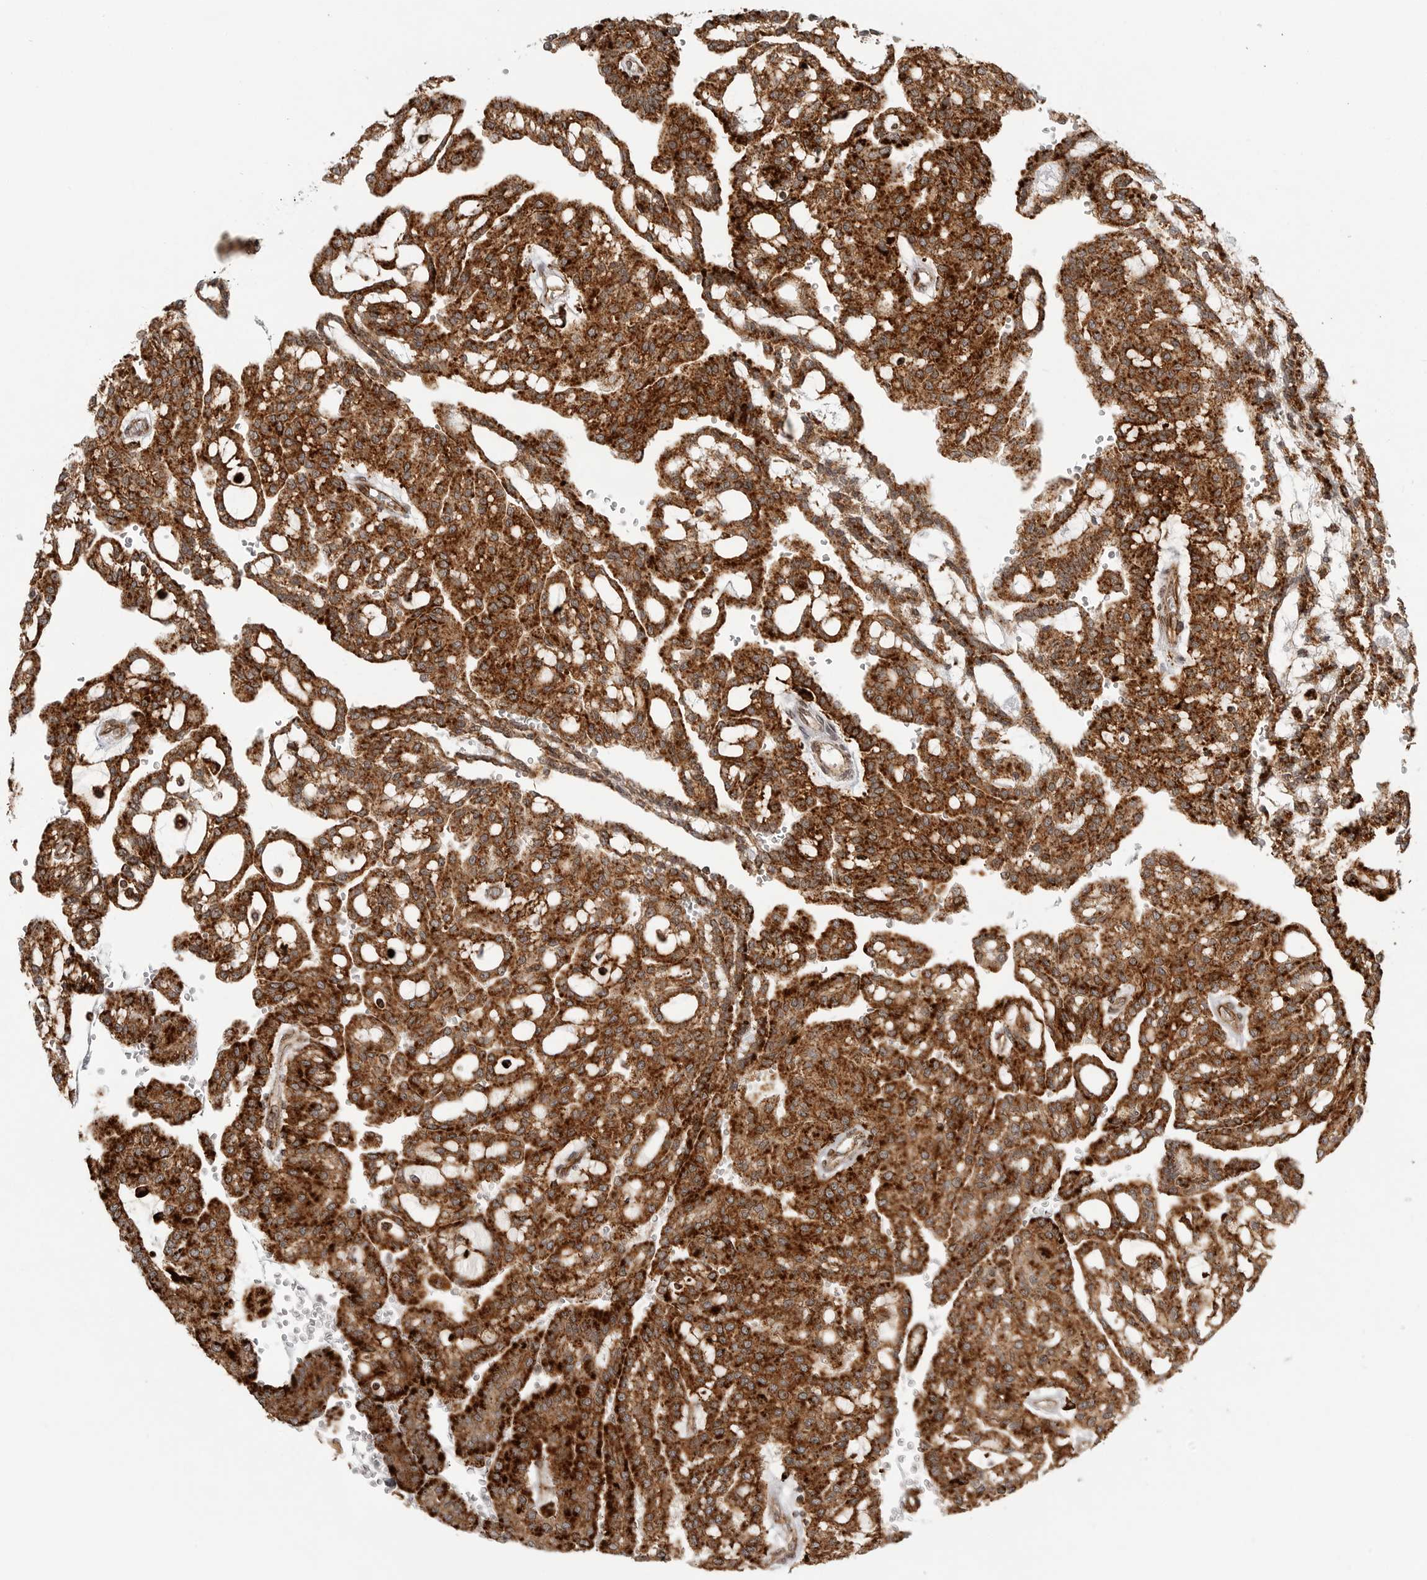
{"staining": {"intensity": "strong", "quantity": ">75%", "location": "cytoplasmic/membranous"}, "tissue": "renal cancer", "cell_type": "Tumor cells", "image_type": "cancer", "snomed": [{"axis": "morphology", "description": "Adenocarcinoma, NOS"}, {"axis": "topography", "description": "Kidney"}], "caption": "The micrograph reveals immunohistochemical staining of renal cancer. There is strong cytoplasmic/membranous positivity is seen in approximately >75% of tumor cells.", "gene": "IDUA", "patient": {"sex": "male", "age": 63}}